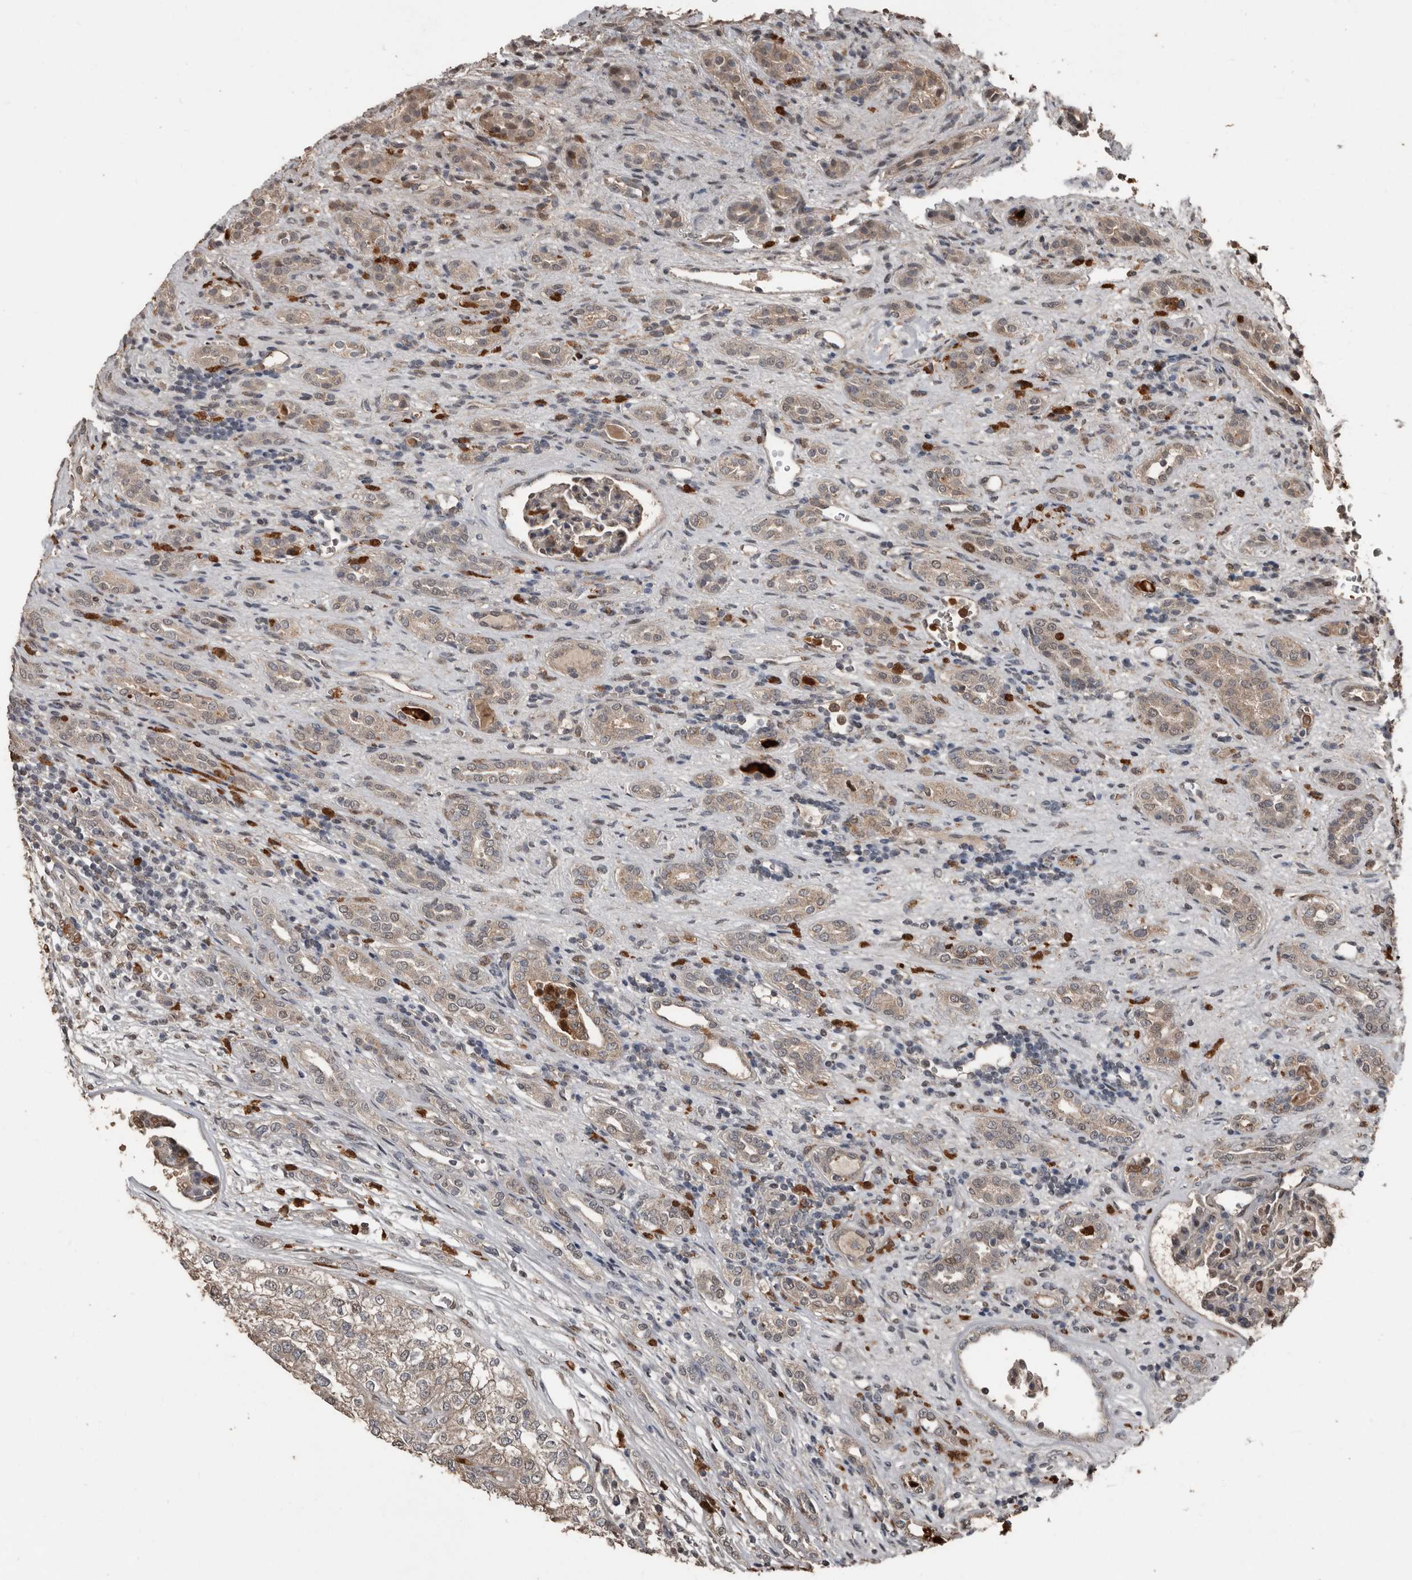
{"staining": {"intensity": "weak", "quantity": ">75%", "location": "cytoplasmic/membranous"}, "tissue": "renal cancer", "cell_type": "Tumor cells", "image_type": "cancer", "snomed": [{"axis": "morphology", "description": "Adenocarcinoma, NOS"}, {"axis": "topography", "description": "Kidney"}], "caption": "Human renal adenocarcinoma stained with a protein marker demonstrates weak staining in tumor cells.", "gene": "FSBP", "patient": {"sex": "female", "age": 54}}